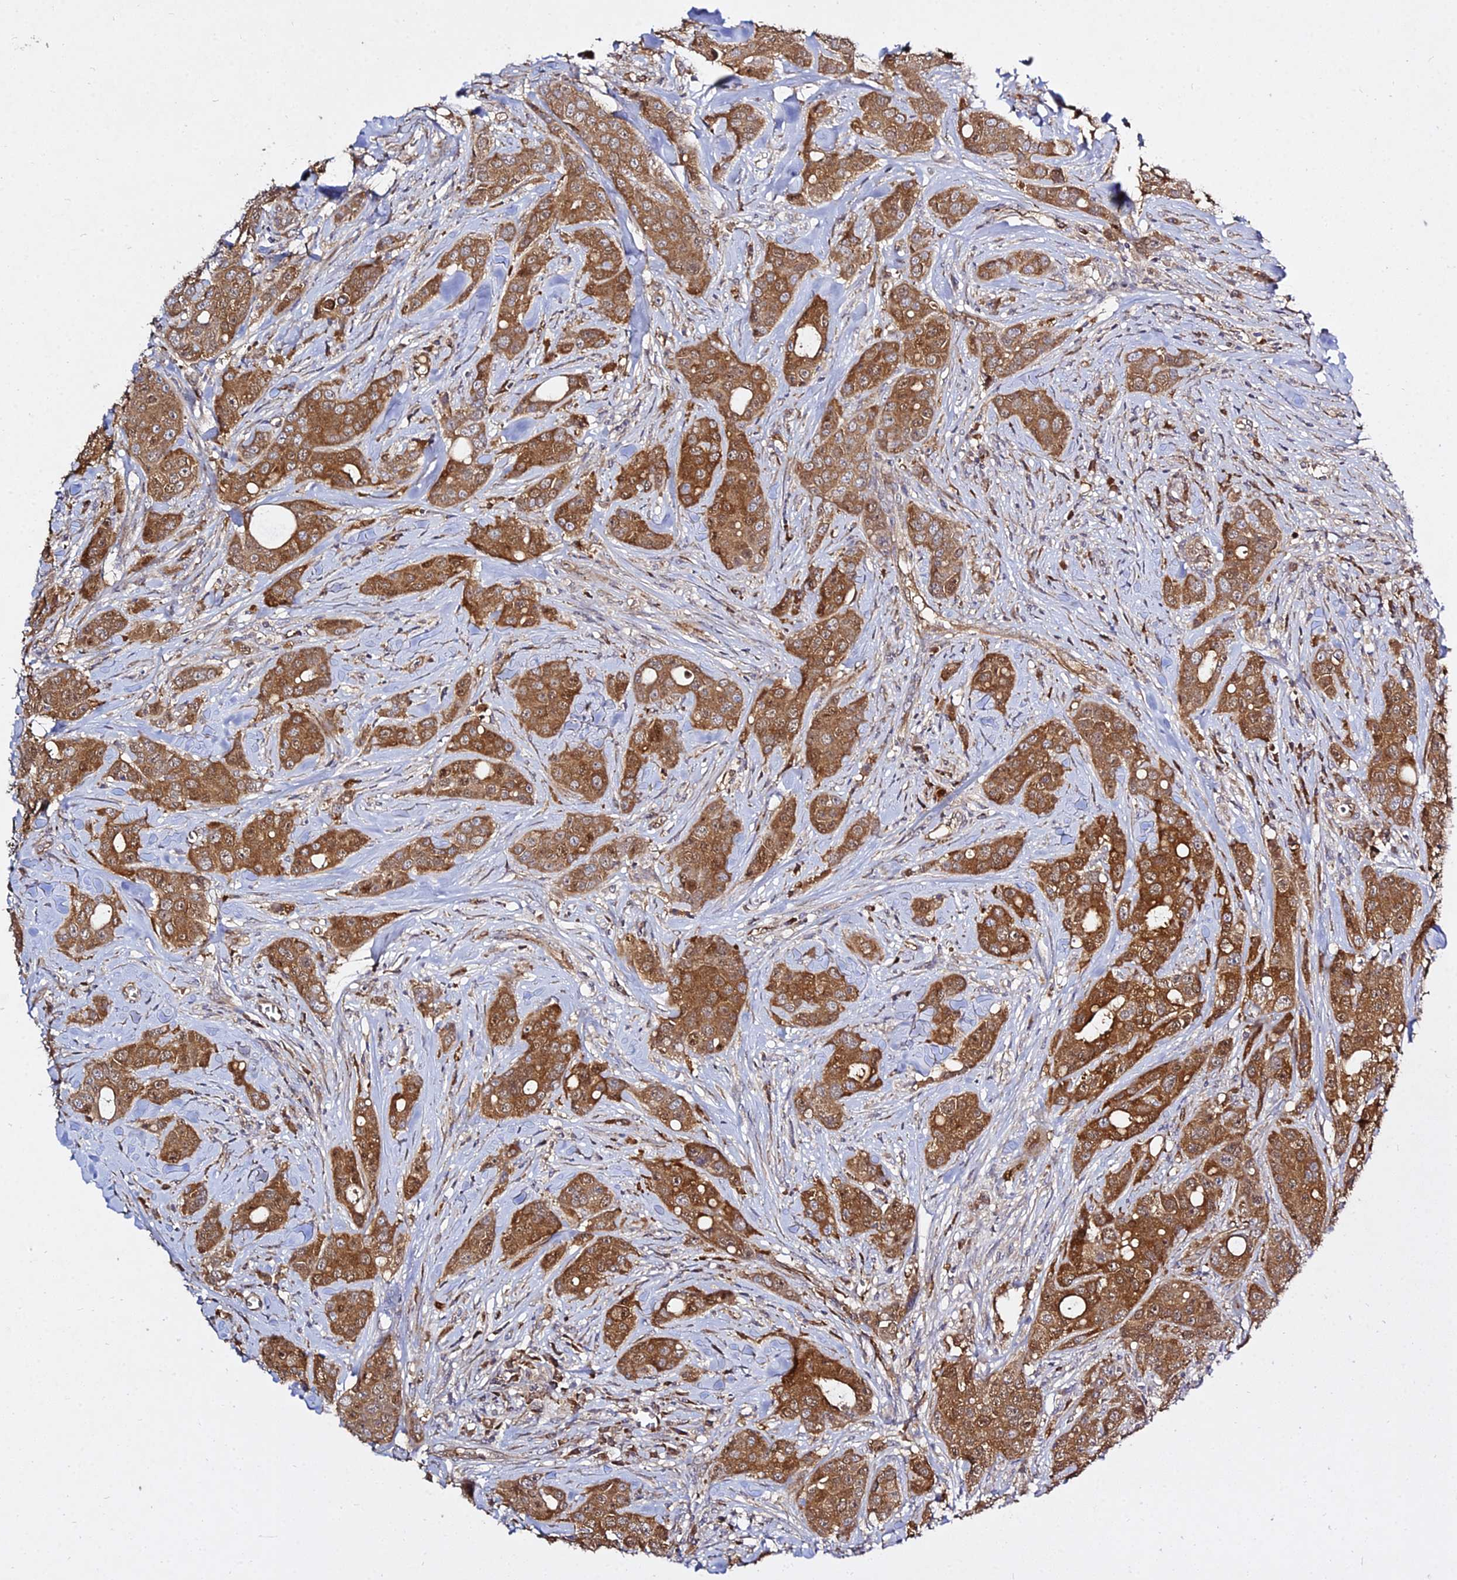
{"staining": {"intensity": "strong", "quantity": ">75%", "location": "cytoplasmic/membranous"}, "tissue": "breast cancer", "cell_type": "Tumor cells", "image_type": "cancer", "snomed": [{"axis": "morphology", "description": "Duct carcinoma"}, {"axis": "topography", "description": "Breast"}], "caption": "A brown stain highlights strong cytoplasmic/membranous positivity of a protein in human breast invasive ductal carcinoma tumor cells. The staining was performed using DAB to visualize the protein expression in brown, while the nuclei were stained in blue with hematoxylin (Magnification: 20x).", "gene": "GRTP1", "patient": {"sex": "female", "age": 43}}